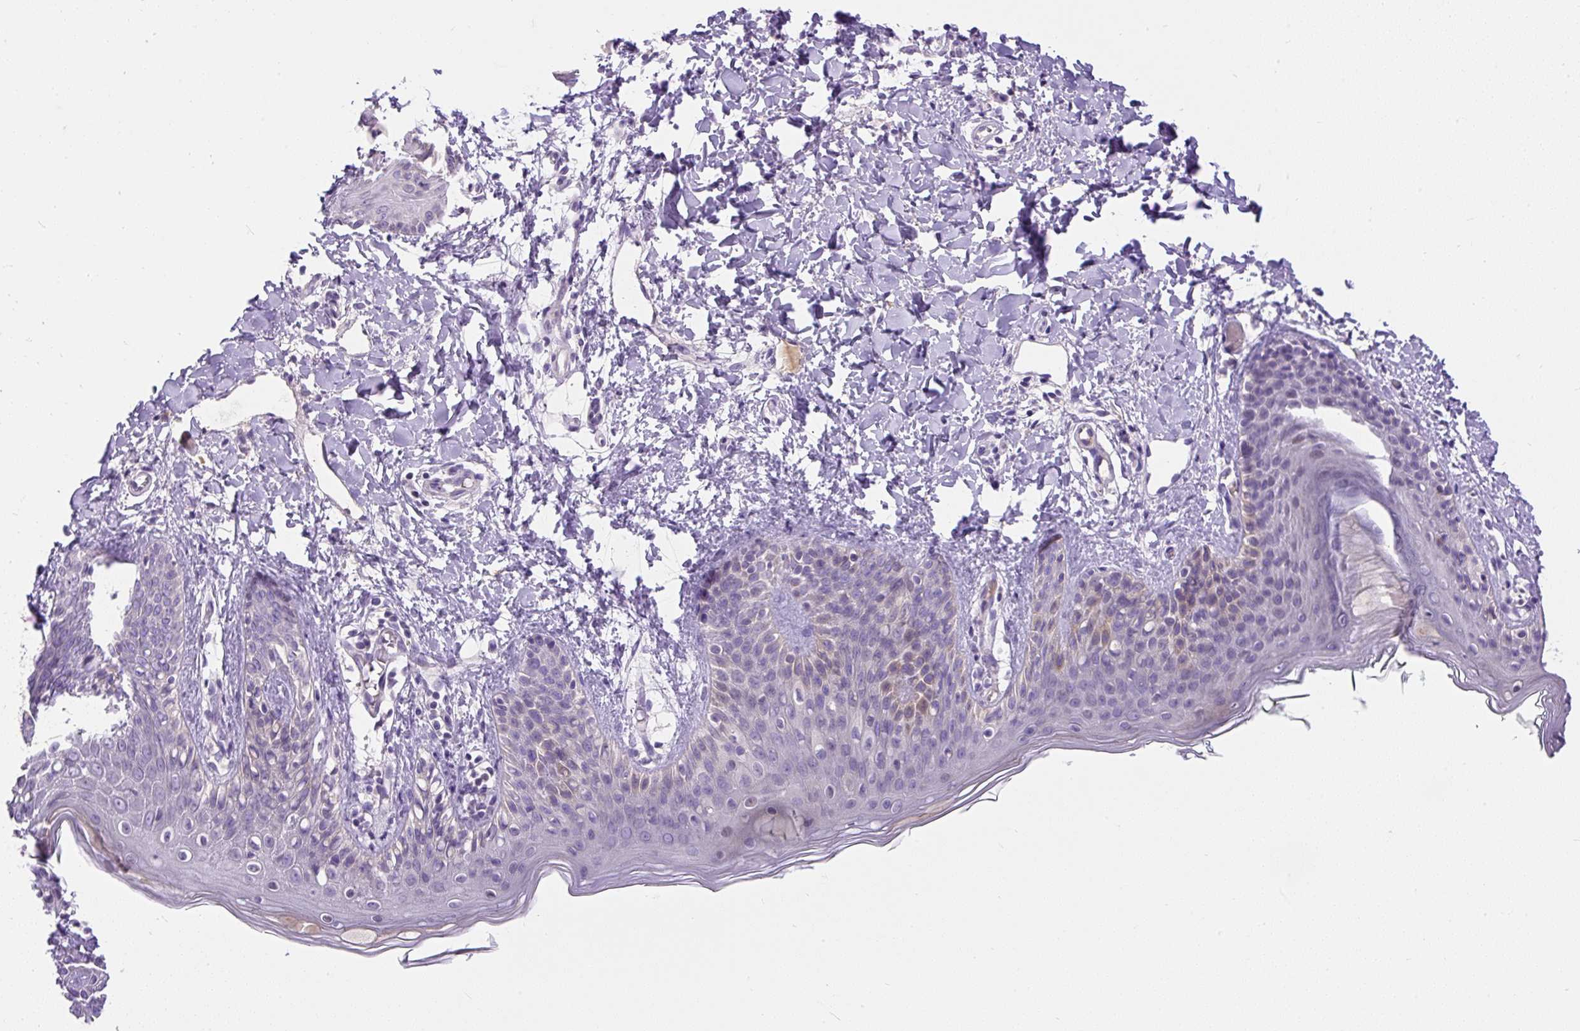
{"staining": {"intensity": "negative", "quantity": "none", "location": "none"}, "tissue": "skin", "cell_type": "Fibroblasts", "image_type": "normal", "snomed": [{"axis": "morphology", "description": "Normal tissue, NOS"}, {"axis": "topography", "description": "Skin"}], "caption": "Benign skin was stained to show a protein in brown. There is no significant staining in fibroblasts.", "gene": "KRTAP20", "patient": {"sex": "male", "age": 16}}